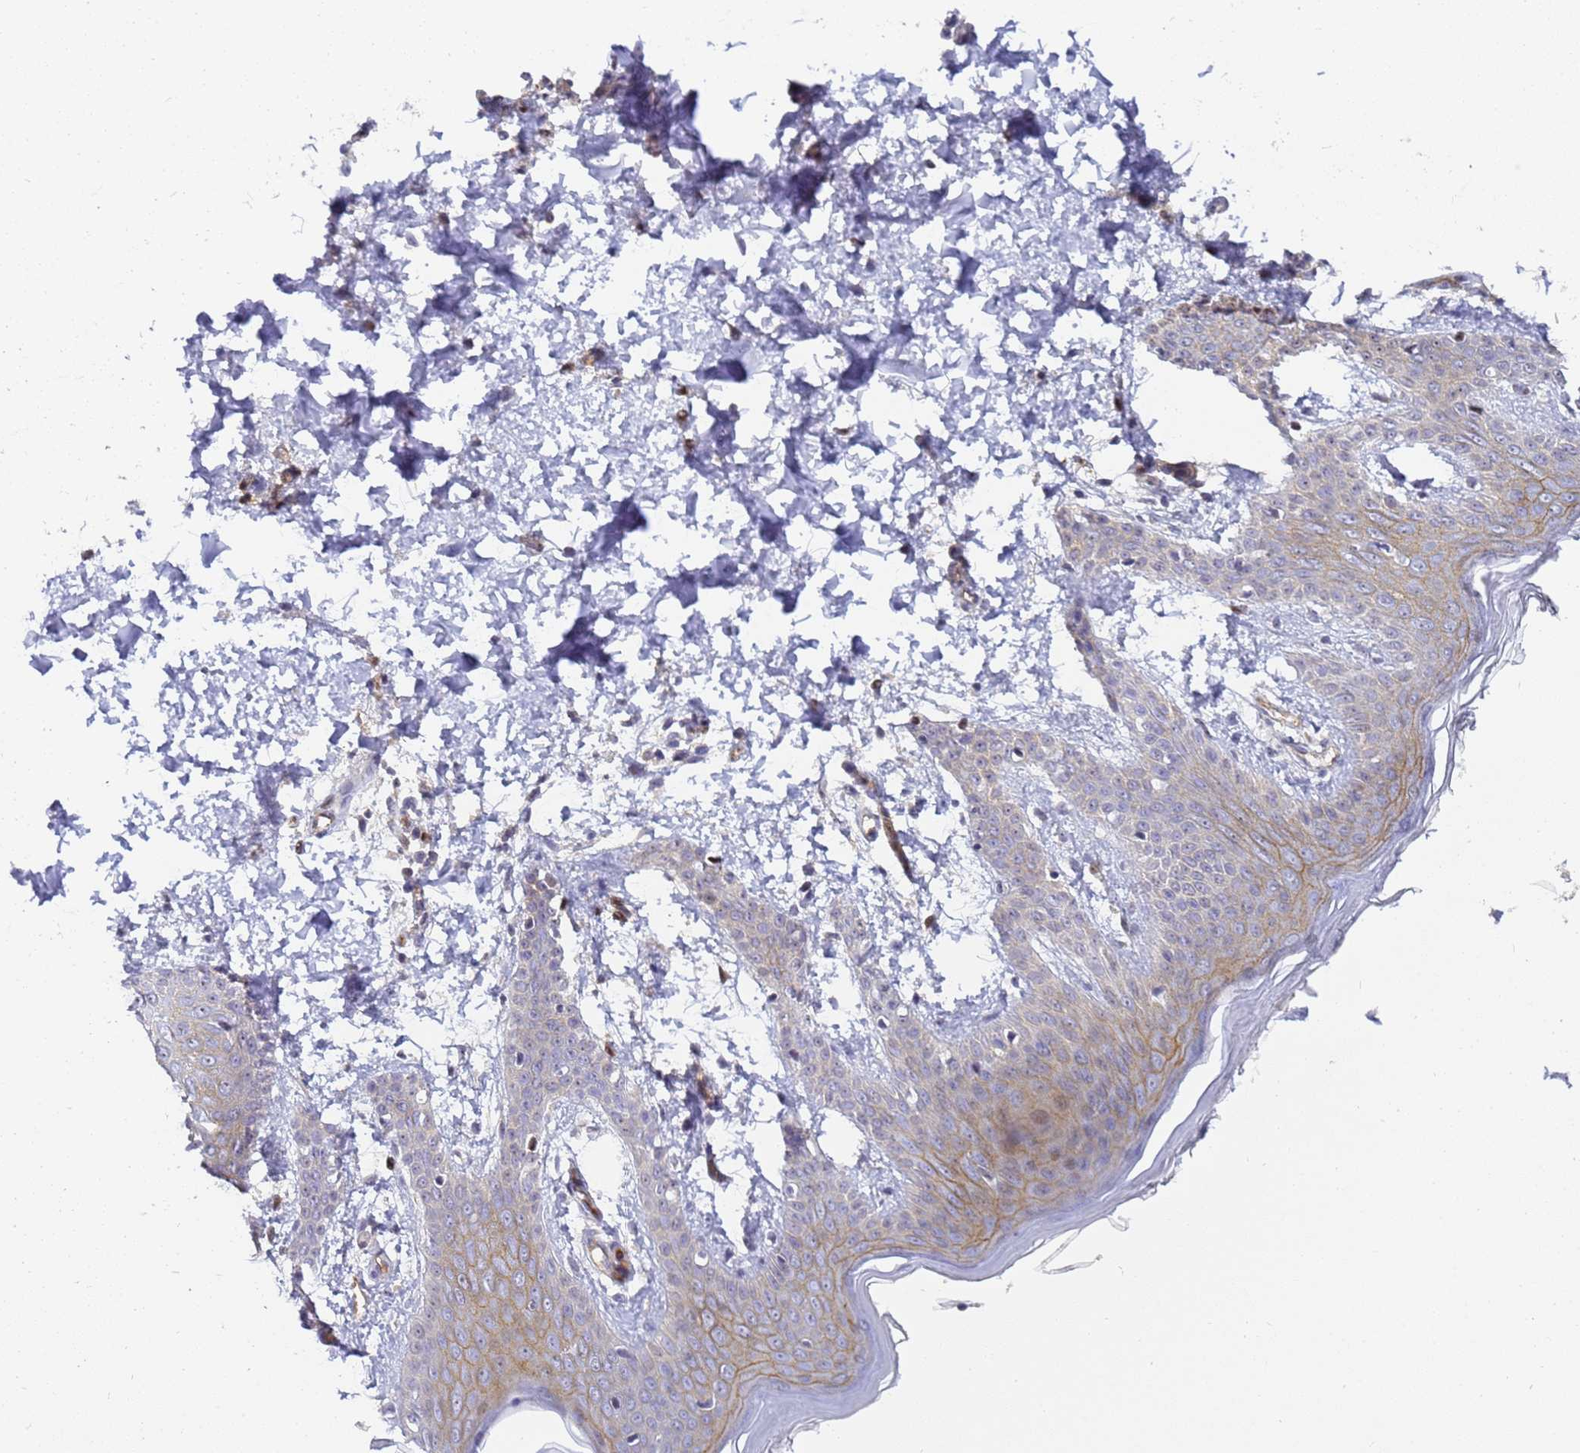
{"staining": {"intensity": "negative", "quantity": "none", "location": "none"}, "tissue": "skin", "cell_type": "Fibroblasts", "image_type": "normal", "snomed": [{"axis": "morphology", "description": "Normal tissue, NOS"}, {"axis": "topography", "description": "Skin"}], "caption": "This image is of normal skin stained with IHC to label a protein in brown with the nuclei are counter-stained blue. There is no expression in fibroblasts.", "gene": "GON4L", "patient": {"sex": "male", "age": 36}}